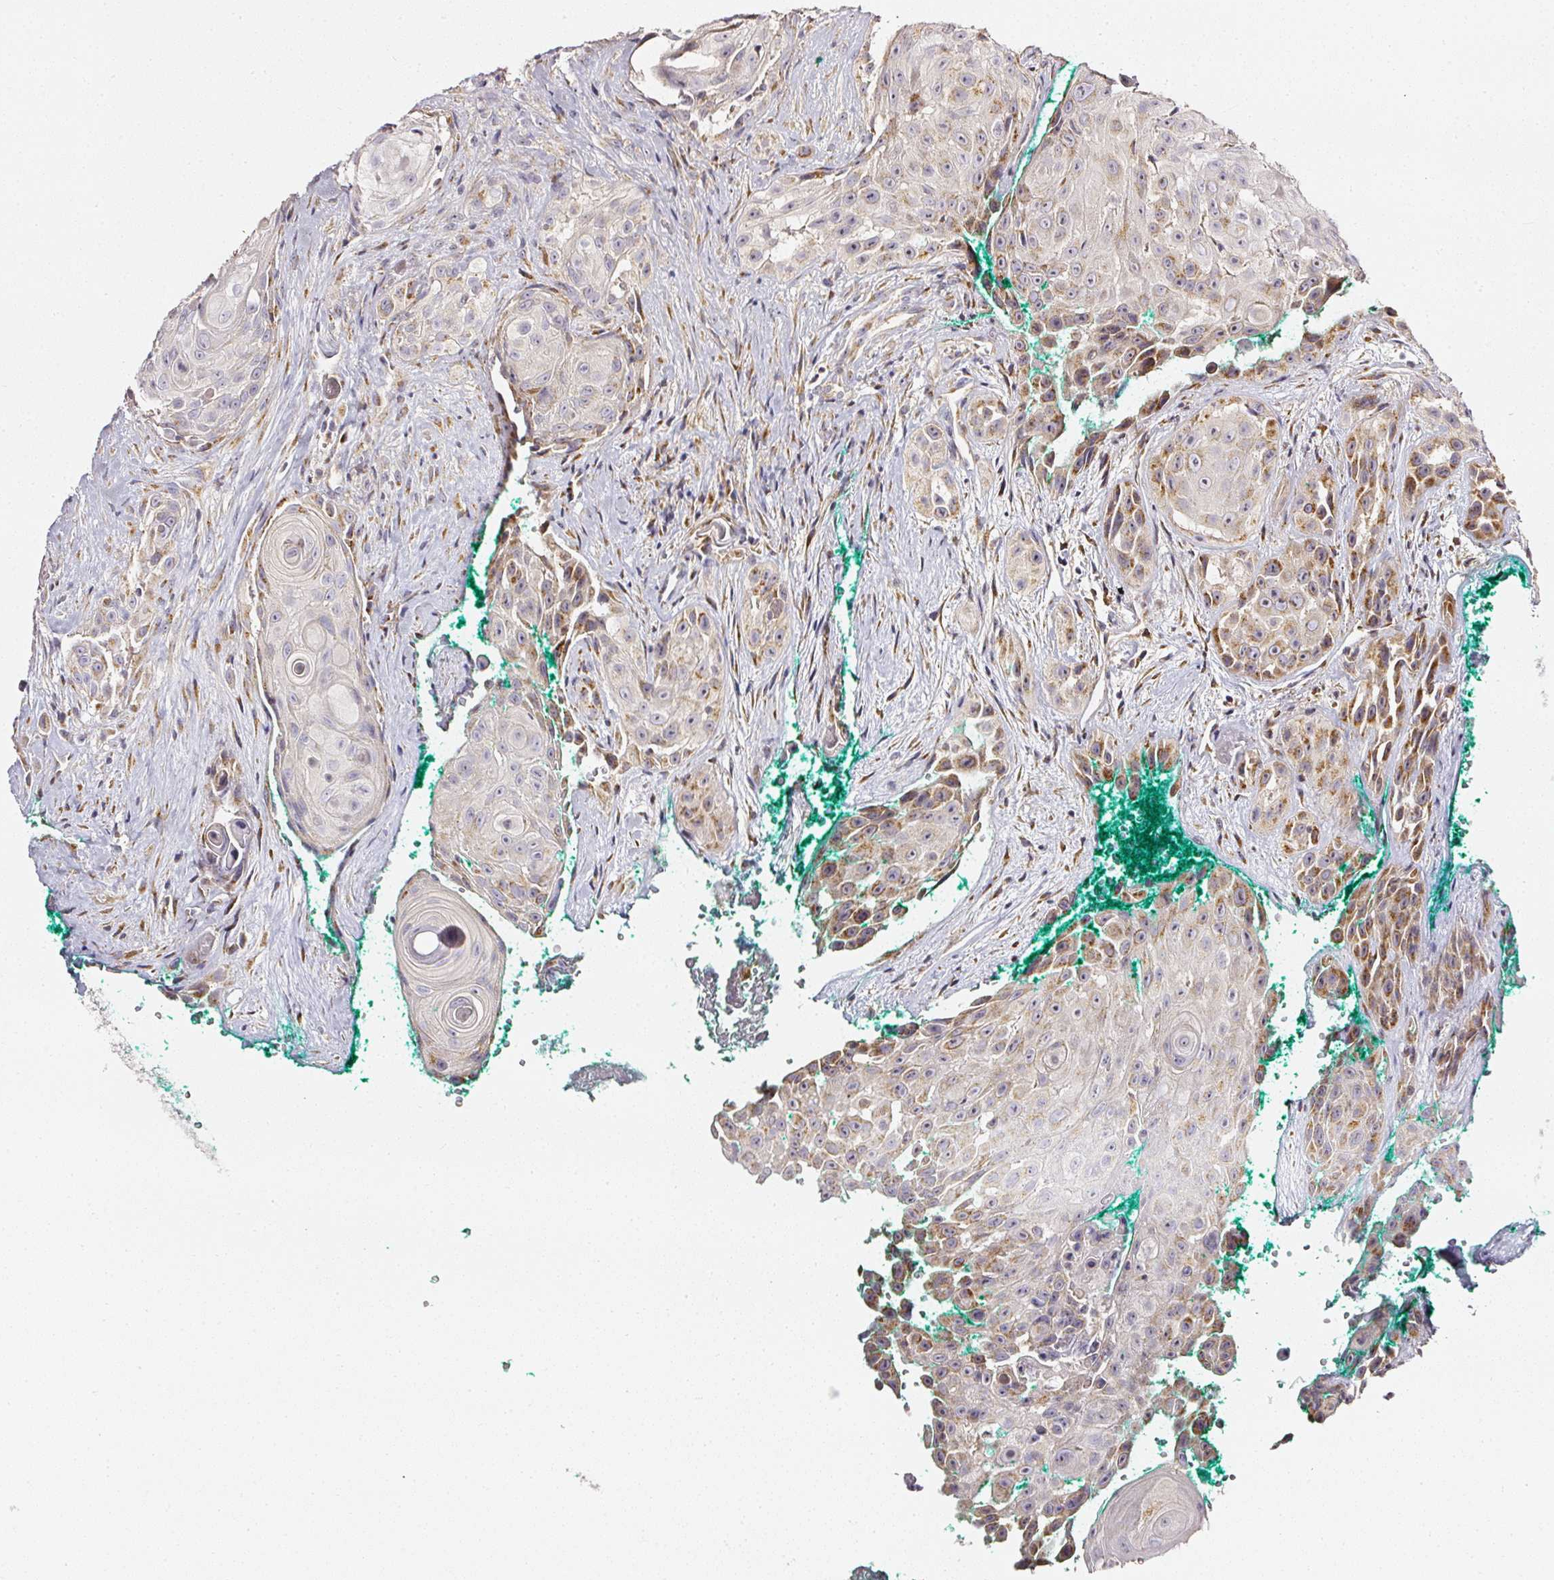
{"staining": {"intensity": "moderate", "quantity": "25%-75%", "location": "cytoplasmic/membranous"}, "tissue": "head and neck cancer", "cell_type": "Tumor cells", "image_type": "cancer", "snomed": [{"axis": "morphology", "description": "Squamous cell carcinoma, NOS"}, {"axis": "topography", "description": "Head-Neck"}], "caption": "Protein expression analysis of head and neck squamous cell carcinoma exhibits moderate cytoplasmic/membranous positivity in approximately 25%-75% of tumor cells.", "gene": "NTRK1", "patient": {"sex": "male", "age": 83}}